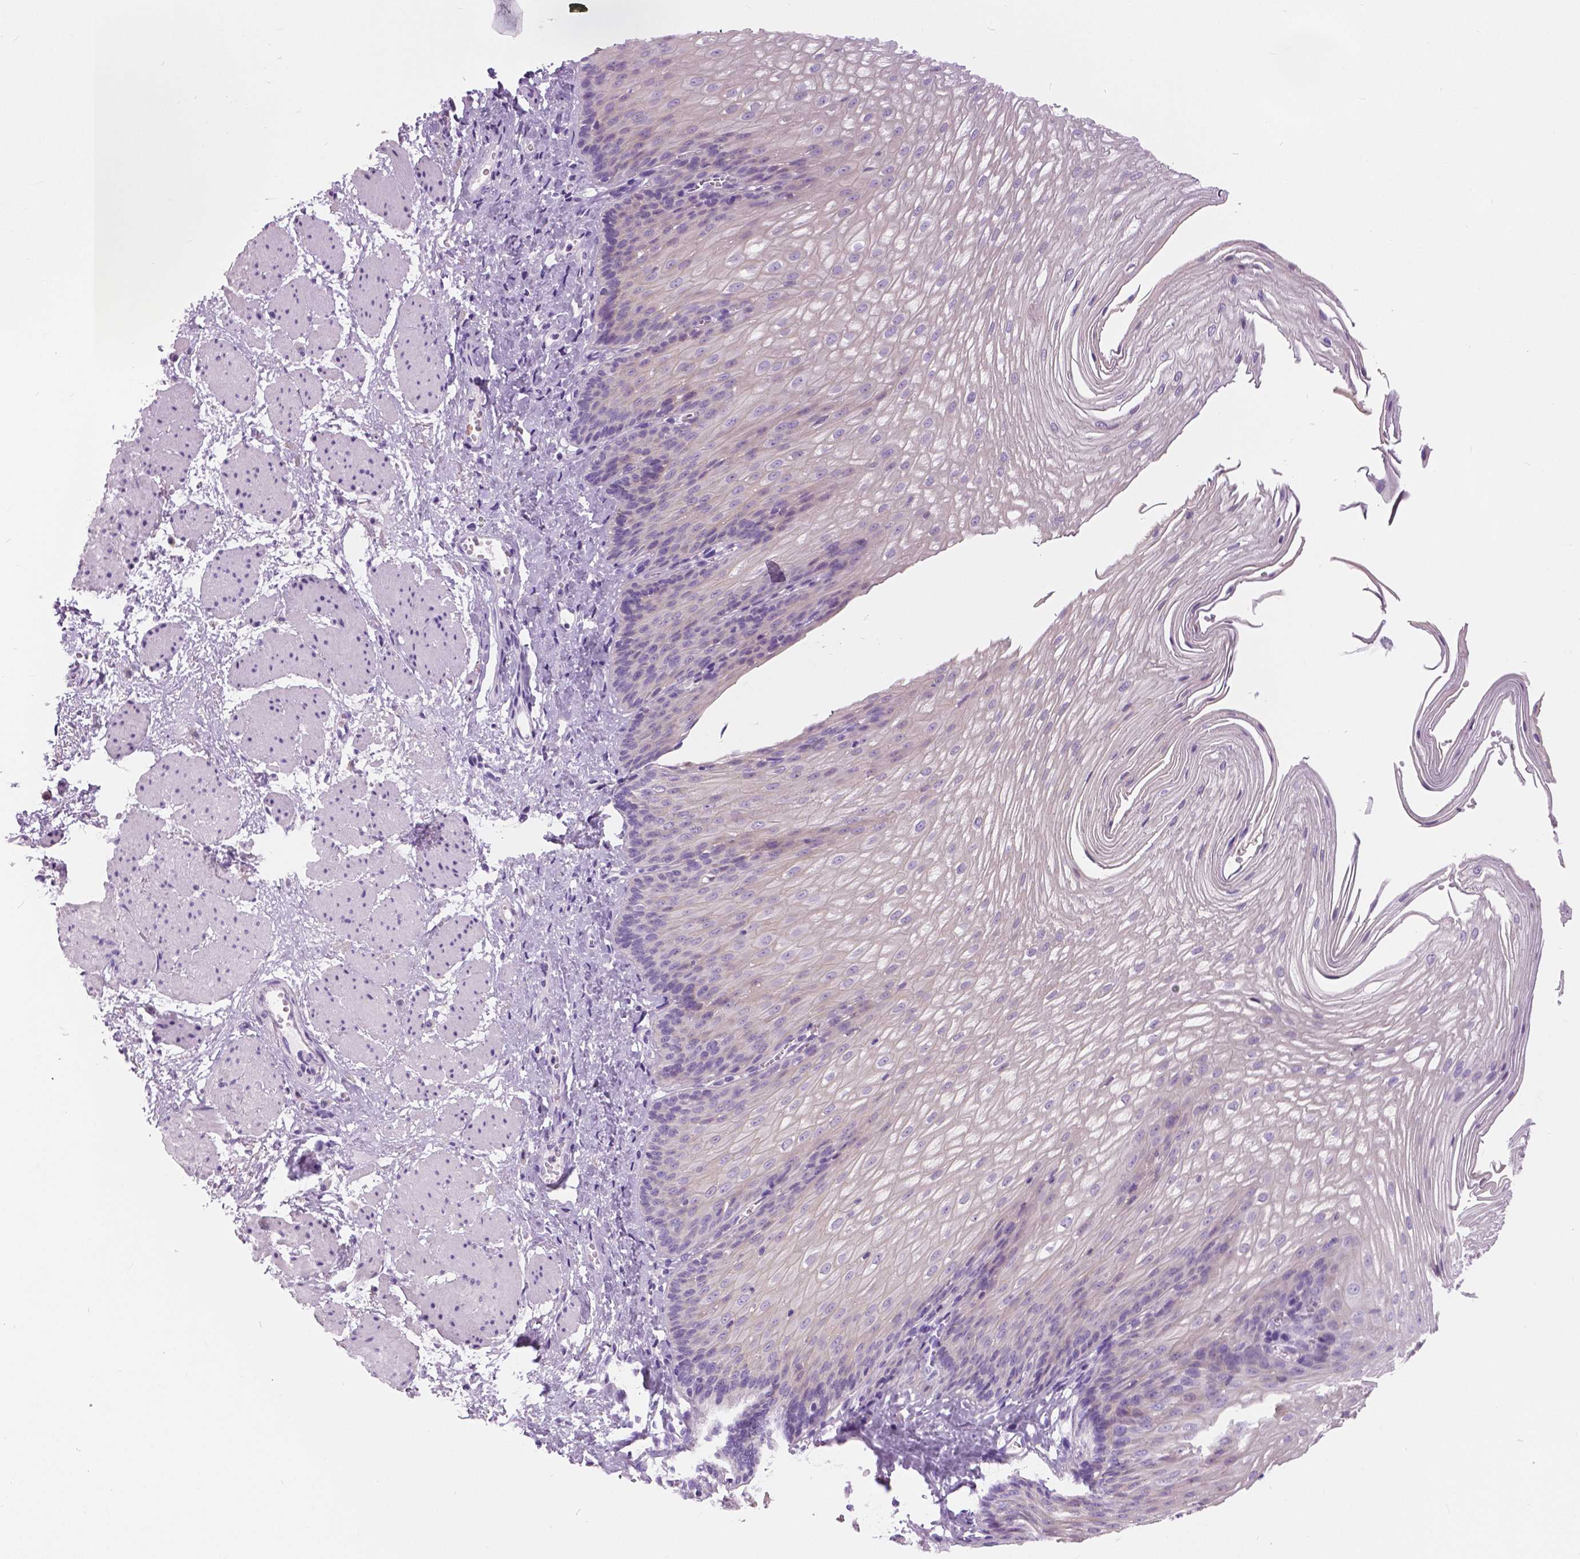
{"staining": {"intensity": "negative", "quantity": "none", "location": "none"}, "tissue": "esophagus", "cell_type": "Squamous epithelial cells", "image_type": "normal", "snomed": [{"axis": "morphology", "description": "Normal tissue, NOS"}, {"axis": "topography", "description": "Esophagus"}], "caption": "Squamous epithelial cells are negative for brown protein staining in unremarkable esophagus. (IHC, brightfield microscopy, high magnification).", "gene": "TP53TG5", "patient": {"sex": "male", "age": 62}}